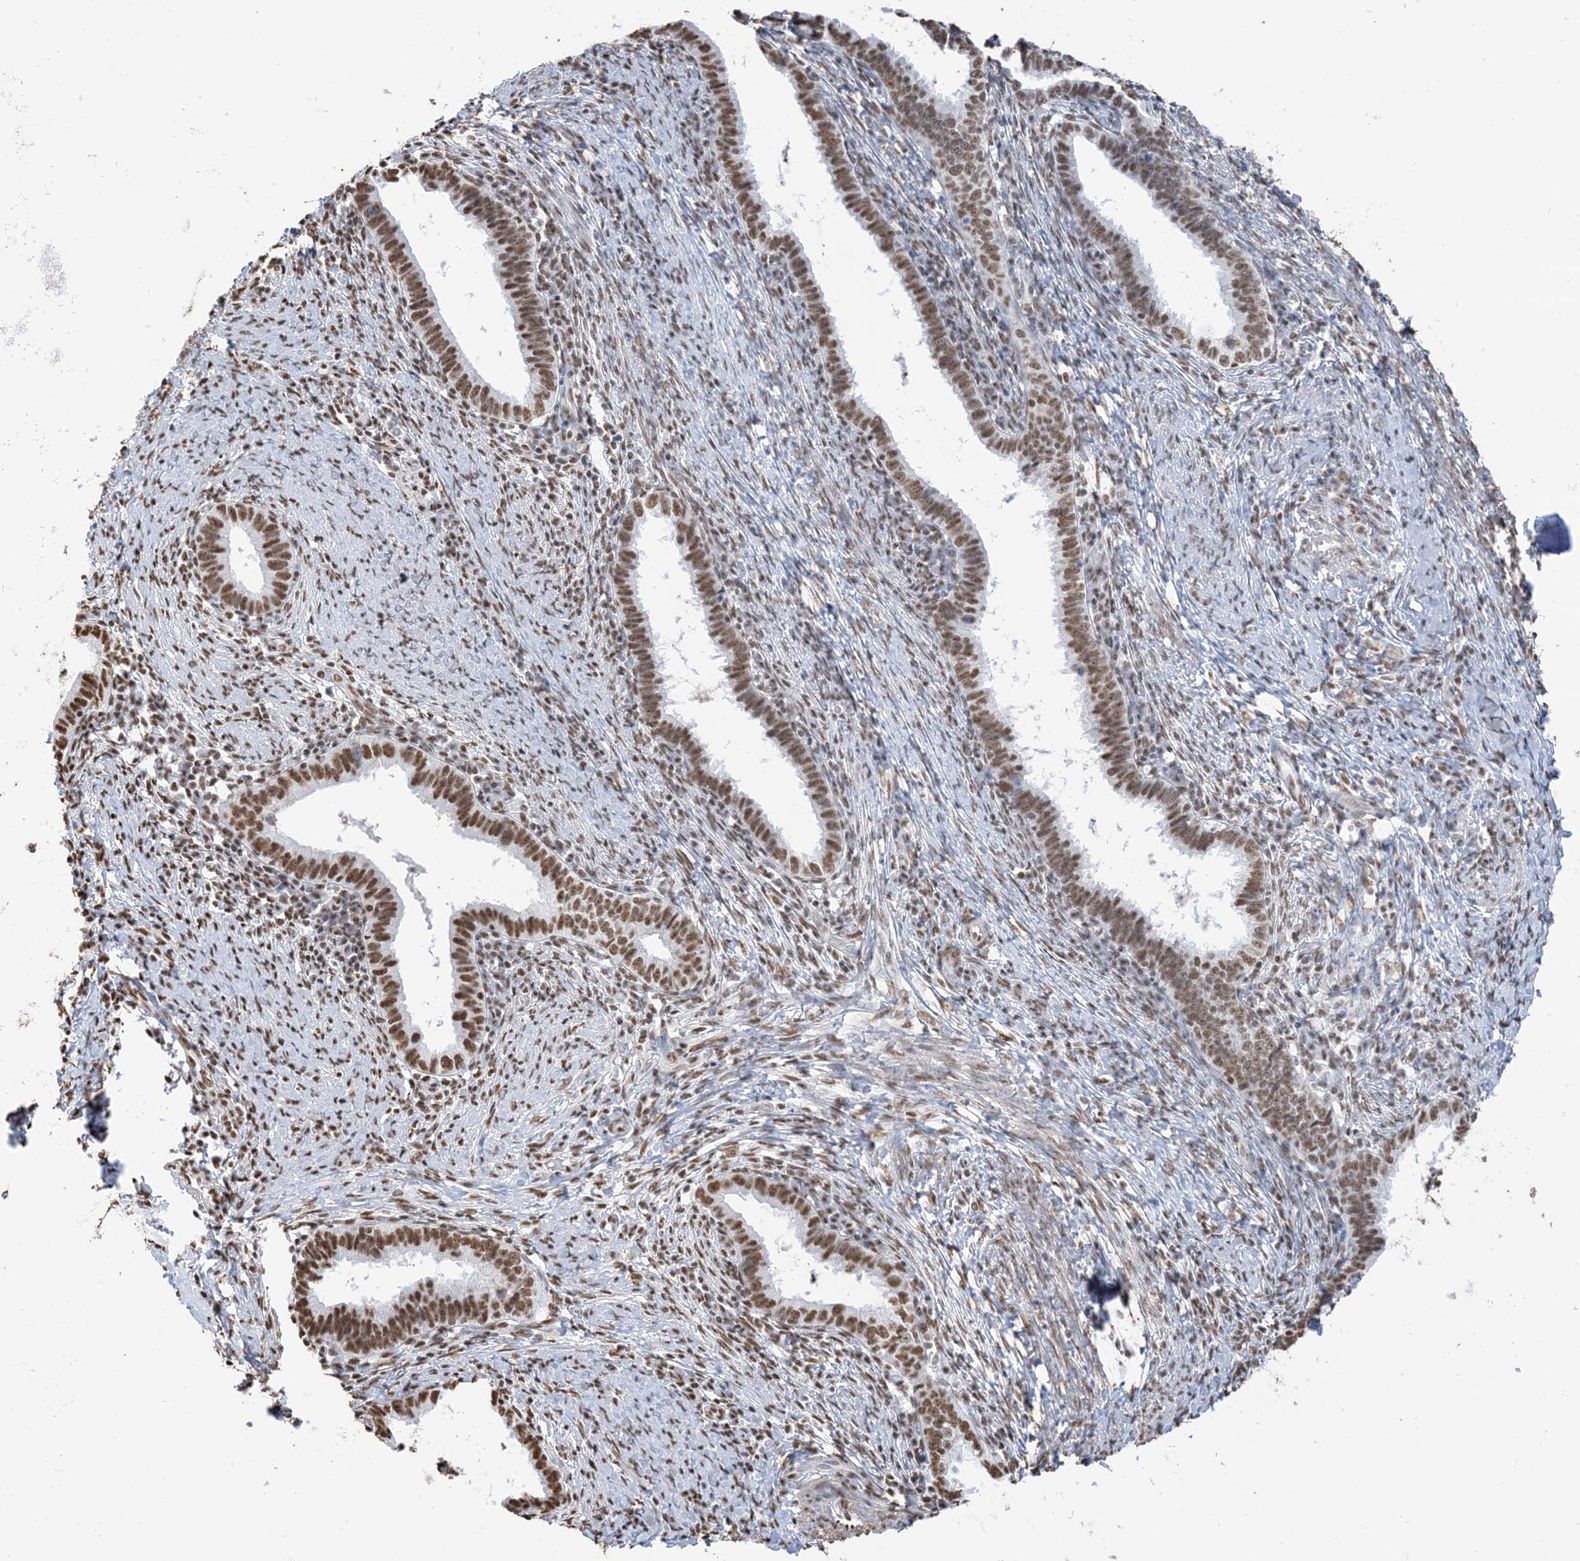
{"staining": {"intensity": "moderate", "quantity": ">75%", "location": "nuclear"}, "tissue": "cervical cancer", "cell_type": "Tumor cells", "image_type": "cancer", "snomed": [{"axis": "morphology", "description": "Adenocarcinoma, NOS"}, {"axis": "topography", "description": "Cervix"}], "caption": "Tumor cells demonstrate moderate nuclear staining in approximately >75% of cells in adenocarcinoma (cervical). Nuclei are stained in blue.", "gene": "ZNF792", "patient": {"sex": "female", "age": 36}}